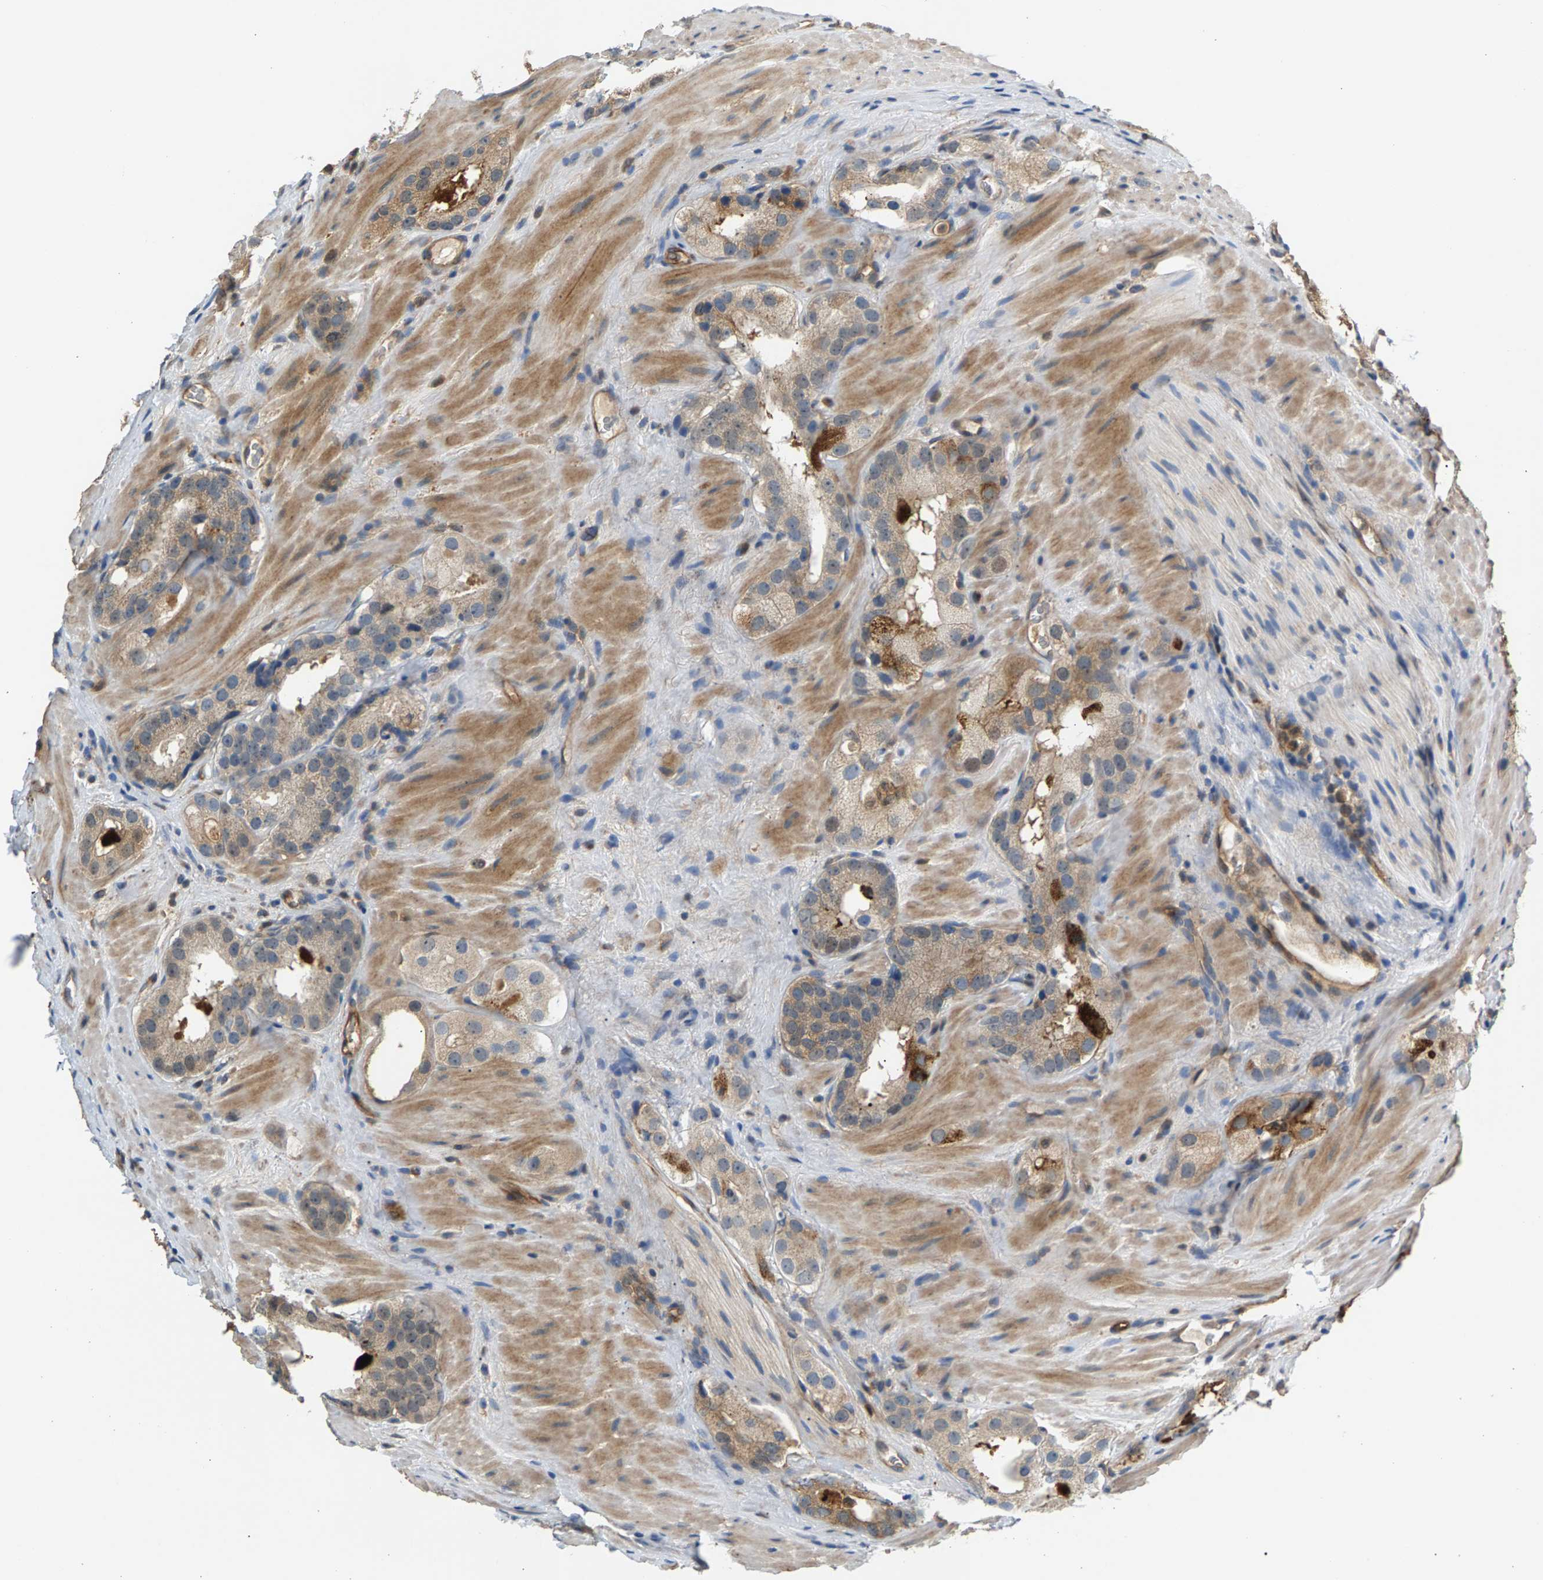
{"staining": {"intensity": "moderate", "quantity": "25%-75%", "location": "cytoplasmic/membranous"}, "tissue": "prostate cancer", "cell_type": "Tumor cells", "image_type": "cancer", "snomed": [{"axis": "morphology", "description": "Adenocarcinoma, High grade"}, {"axis": "topography", "description": "Prostate"}], "caption": "Tumor cells show medium levels of moderate cytoplasmic/membranous staining in about 25%-75% of cells in prostate cancer. Nuclei are stained in blue.", "gene": "KRTAP27-1", "patient": {"sex": "male", "age": 63}}